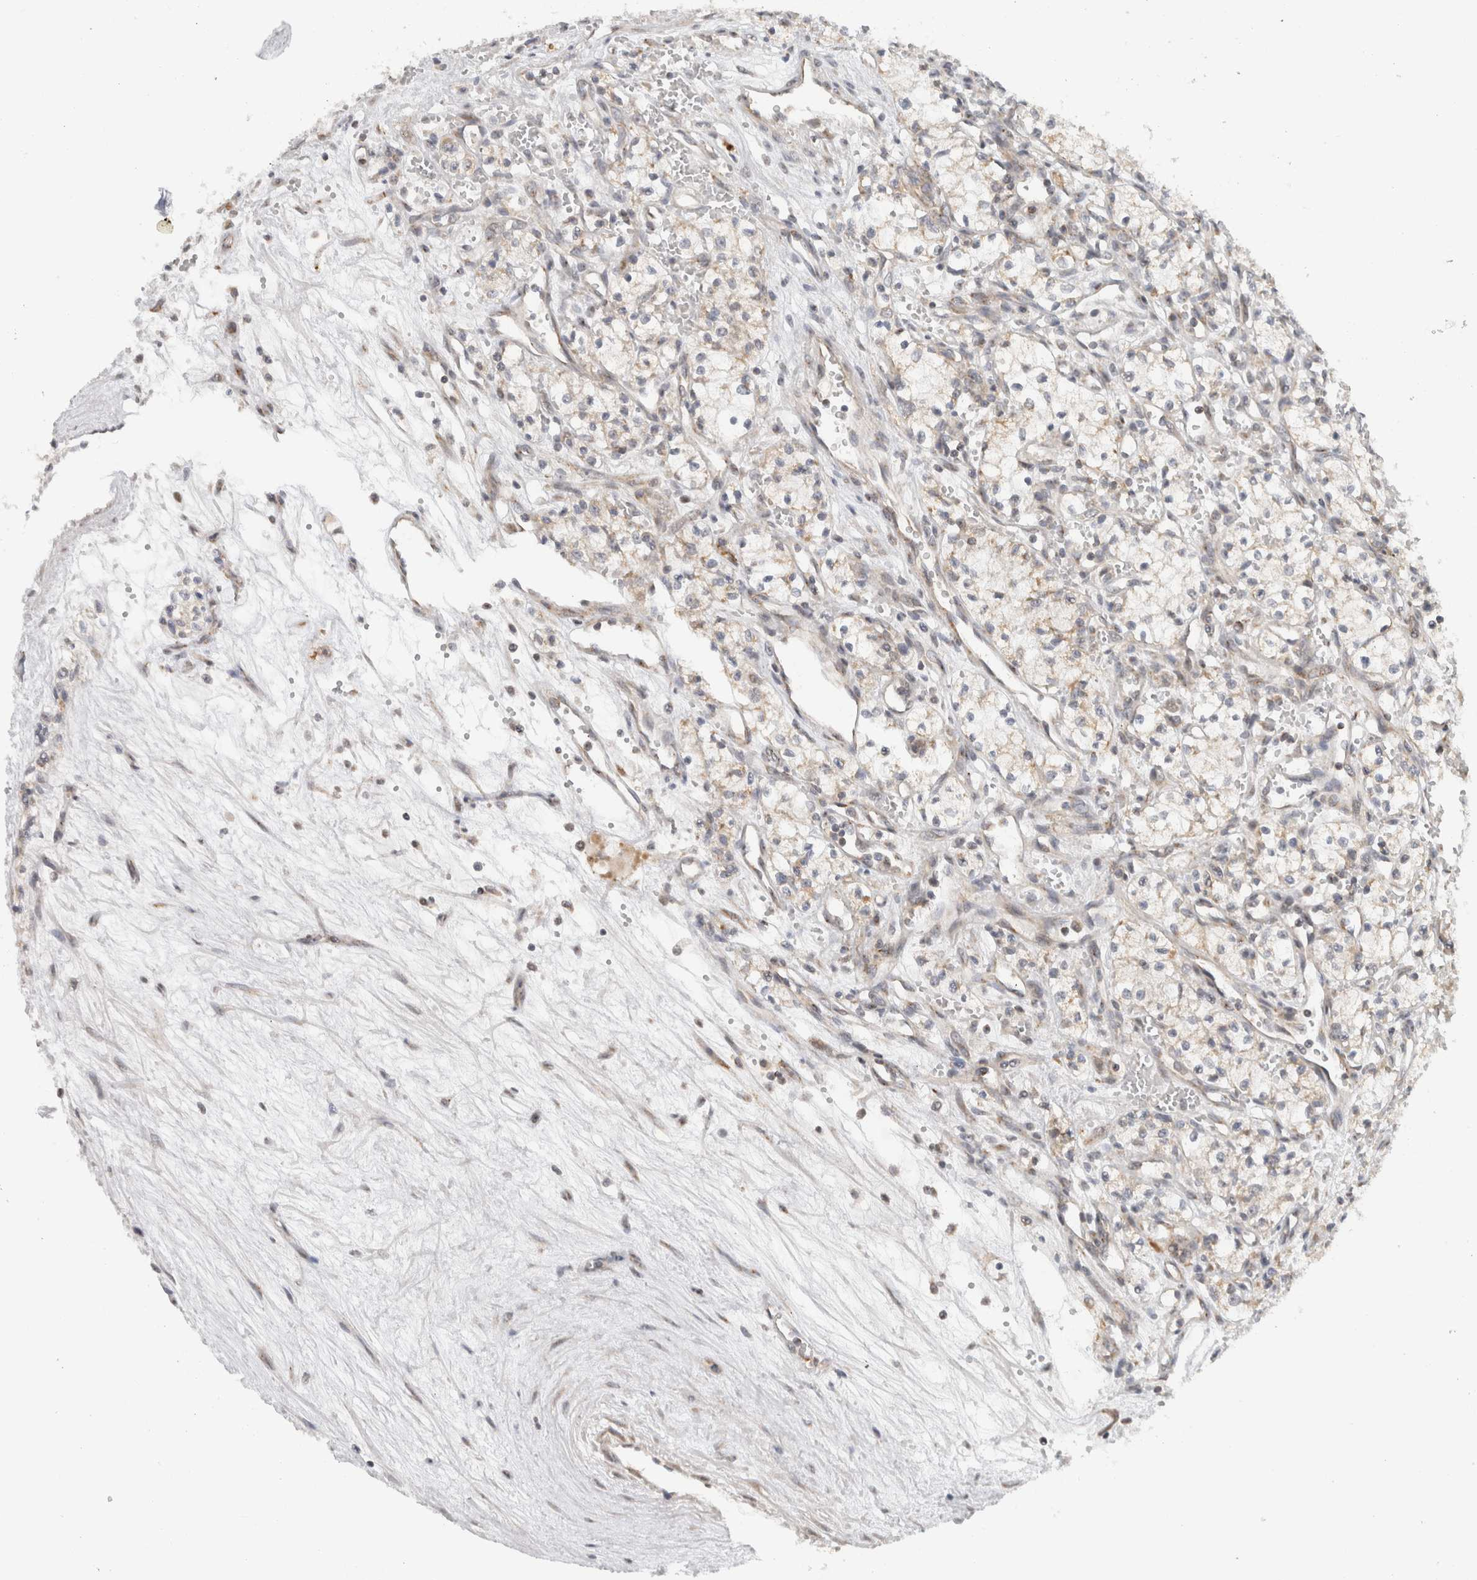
{"staining": {"intensity": "weak", "quantity": "<25%", "location": "cytoplasmic/membranous"}, "tissue": "renal cancer", "cell_type": "Tumor cells", "image_type": "cancer", "snomed": [{"axis": "morphology", "description": "Adenocarcinoma, NOS"}, {"axis": "topography", "description": "Kidney"}], "caption": "Protein analysis of renal cancer (adenocarcinoma) exhibits no significant expression in tumor cells.", "gene": "CMC2", "patient": {"sex": "male", "age": 59}}